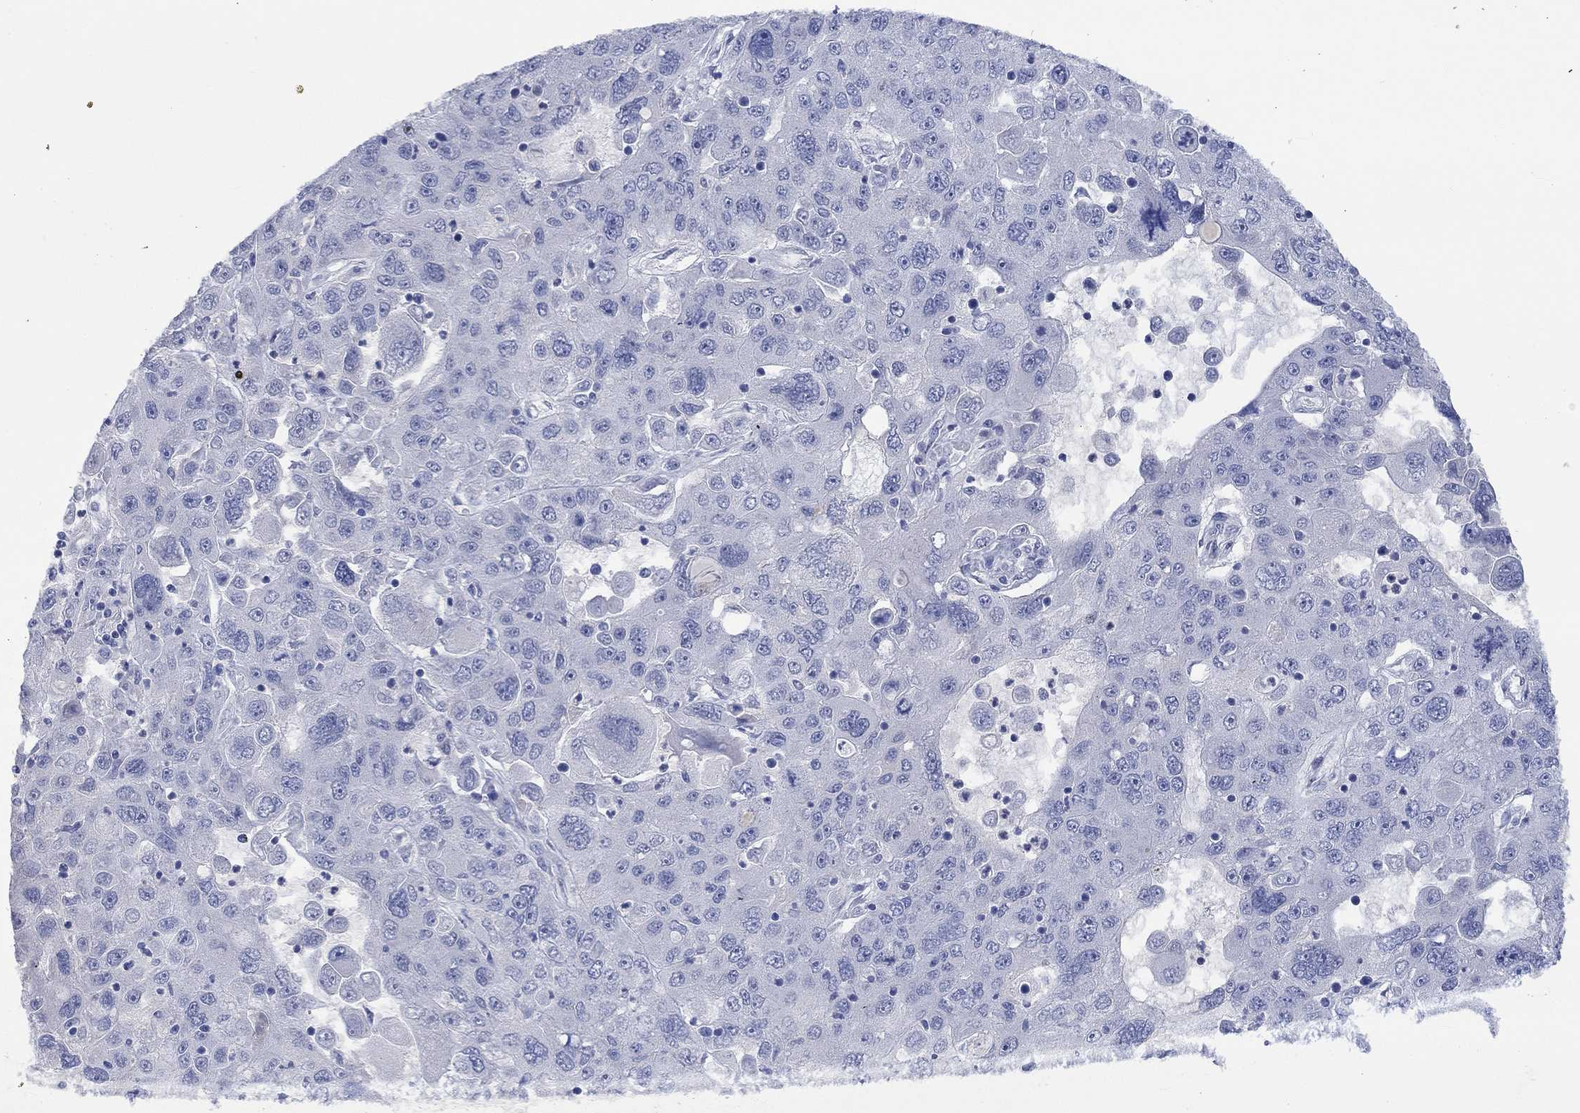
{"staining": {"intensity": "negative", "quantity": "none", "location": "none"}, "tissue": "stomach cancer", "cell_type": "Tumor cells", "image_type": "cancer", "snomed": [{"axis": "morphology", "description": "Adenocarcinoma, NOS"}, {"axis": "topography", "description": "Stomach"}], "caption": "This is an immunohistochemistry (IHC) histopathology image of stomach adenocarcinoma. There is no expression in tumor cells.", "gene": "DLK1", "patient": {"sex": "male", "age": 56}}